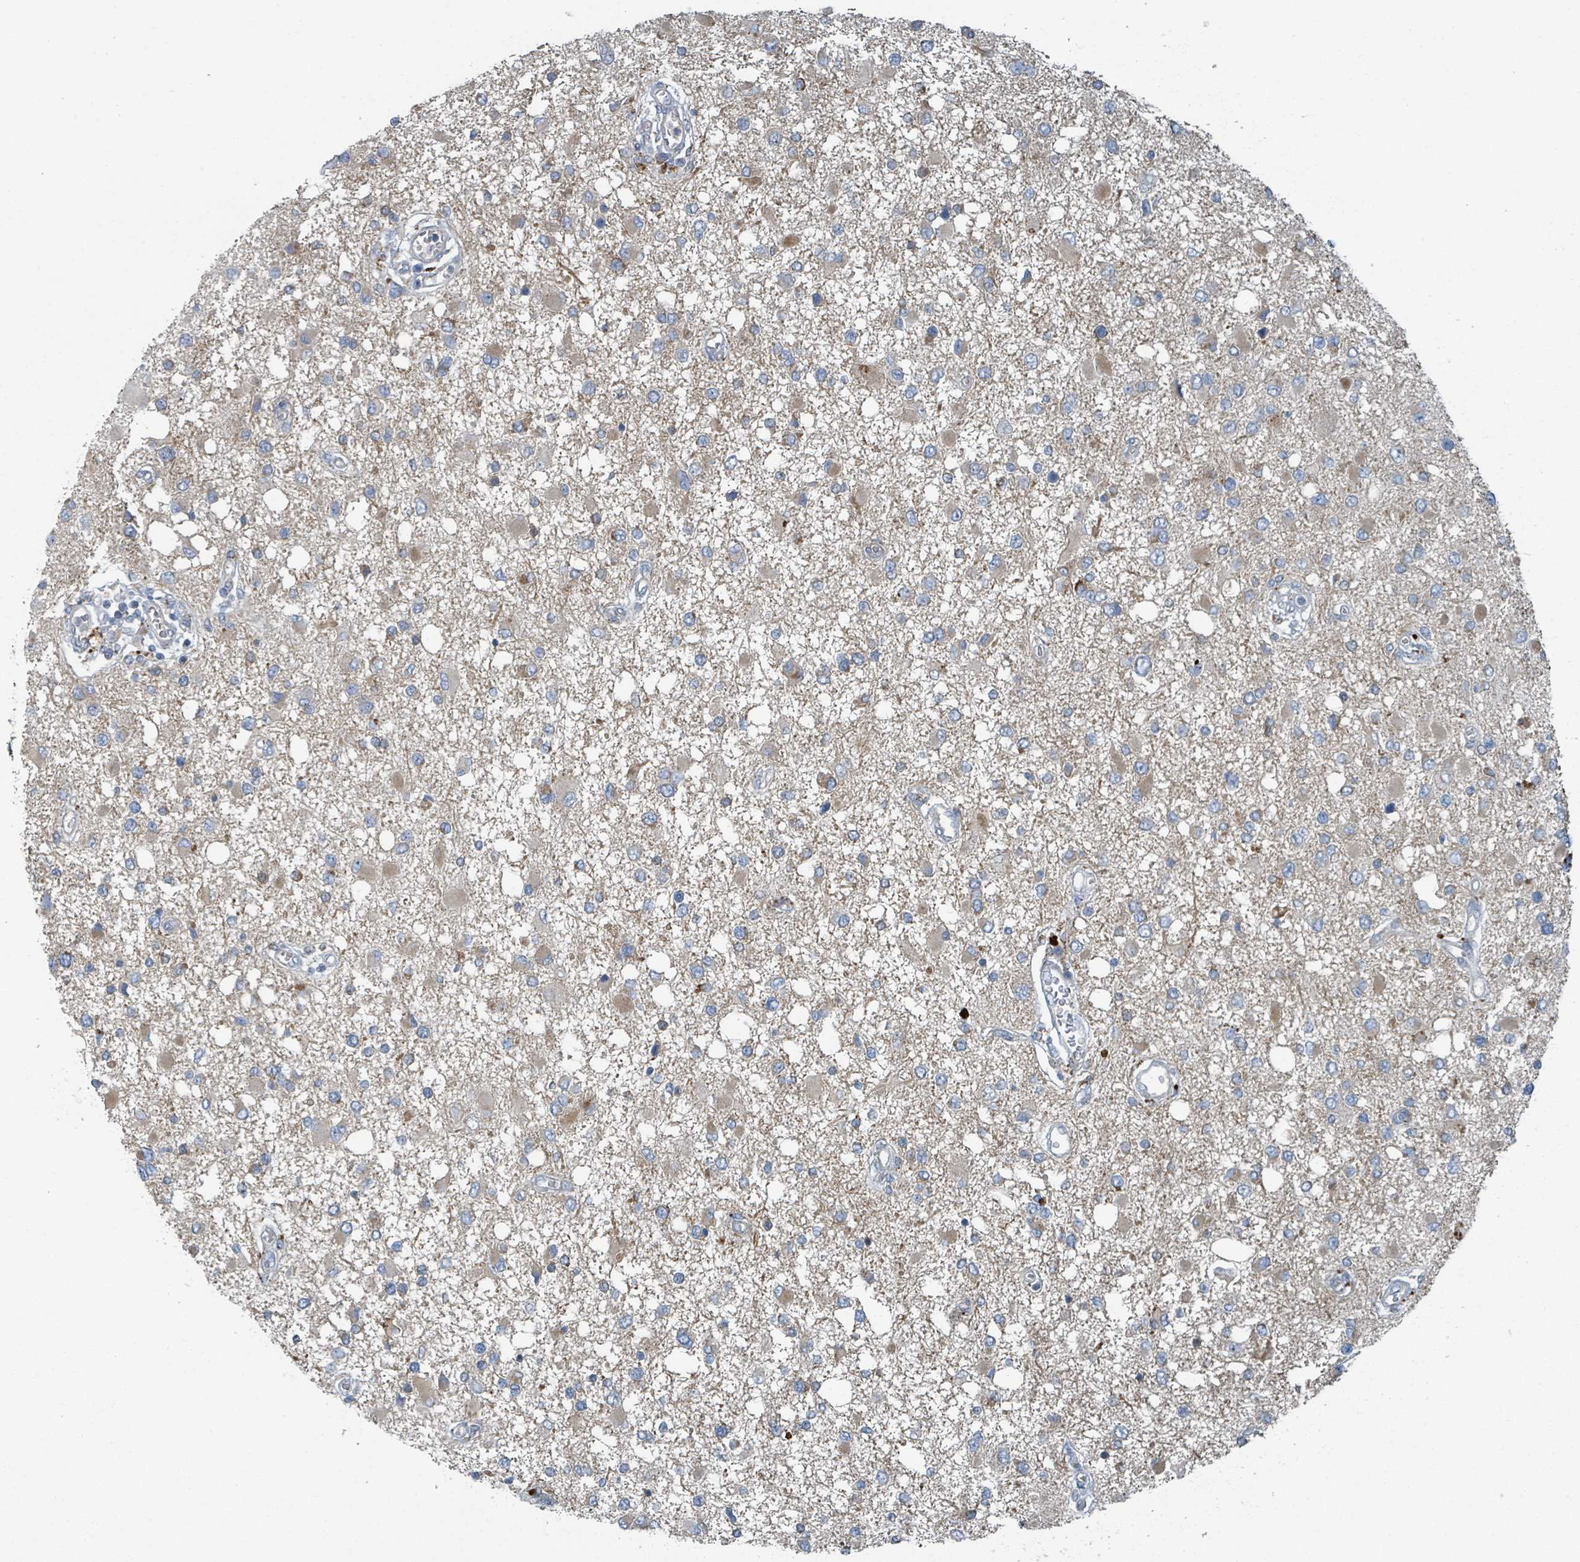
{"staining": {"intensity": "weak", "quantity": "<25%", "location": "cytoplasmic/membranous"}, "tissue": "glioma", "cell_type": "Tumor cells", "image_type": "cancer", "snomed": [{"axis": "morphology", "description": "Glioma, malignant, High grade"}, {"axis": "topography", "description": "Brain"}], "caption": "An immunohistochemistry histopathology image of malignant glioma (high-grade) is shown. There is no staining in tumor cells of malignant glioma (high-grade).", "gene": "DIPK2A", "patient": {"sex": "male", "age": 53}}